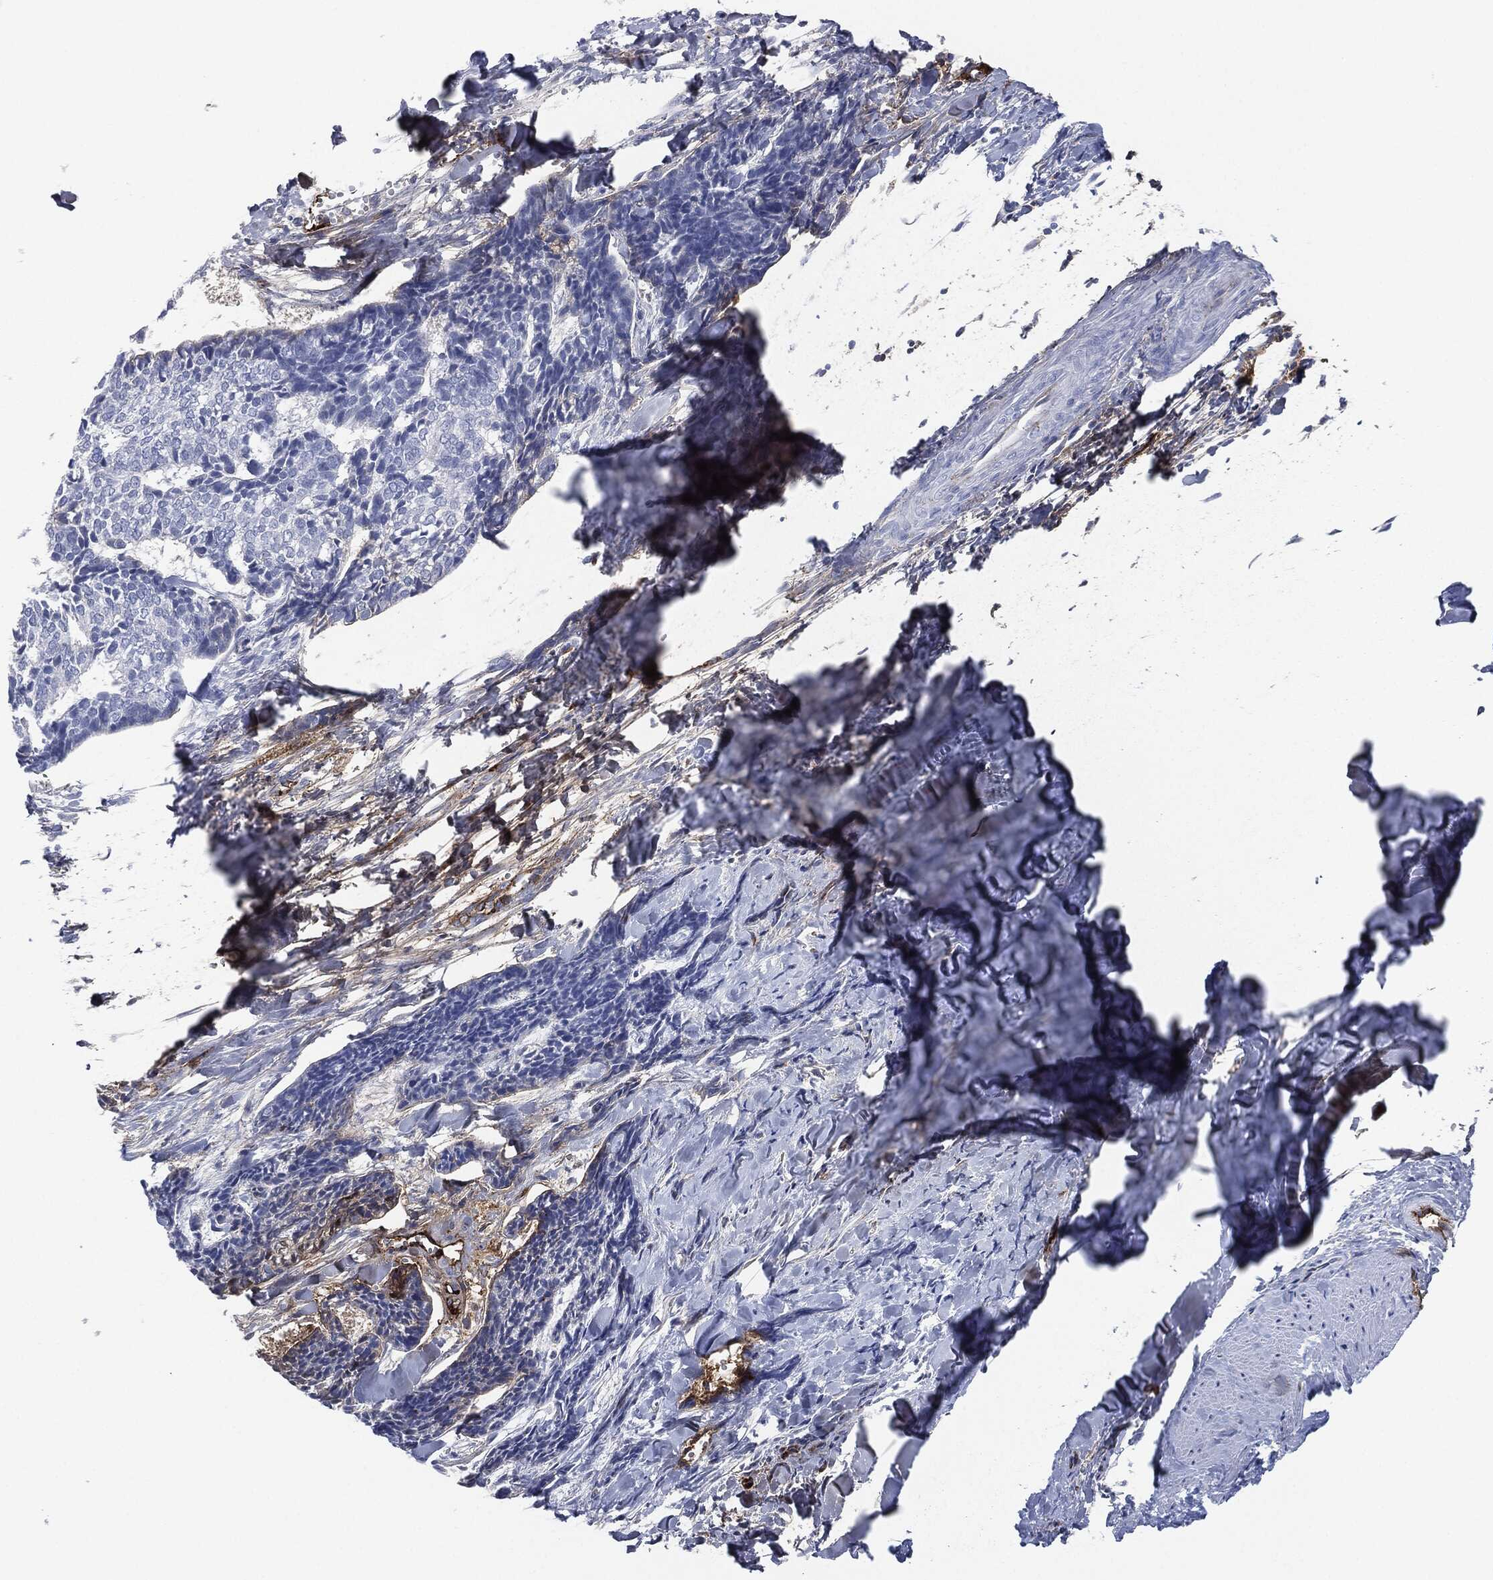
{"staining": {"intensity": "moderate", "quantity": "<25%", "location": "cytoplasmic/membranous"}, "tissue": "skin cancer", "cell_type": "Tumor cells", "image_type": "cancer", "snomed": [{"axis": "morphology", "description": "Basal cell carcinoma"}, {"axis": "topography", "description": "Skin"}], "caption": "High-power microscopy captured an immunohistochemistry (IHC) micrograph of skin cancer (basal cell carcinoma), revealing moderate cytoplasmic/membranous expression in approximately <25% of tumor cells.", "gene": "APOB", "patient": {"sex": "male", "age": 86}}